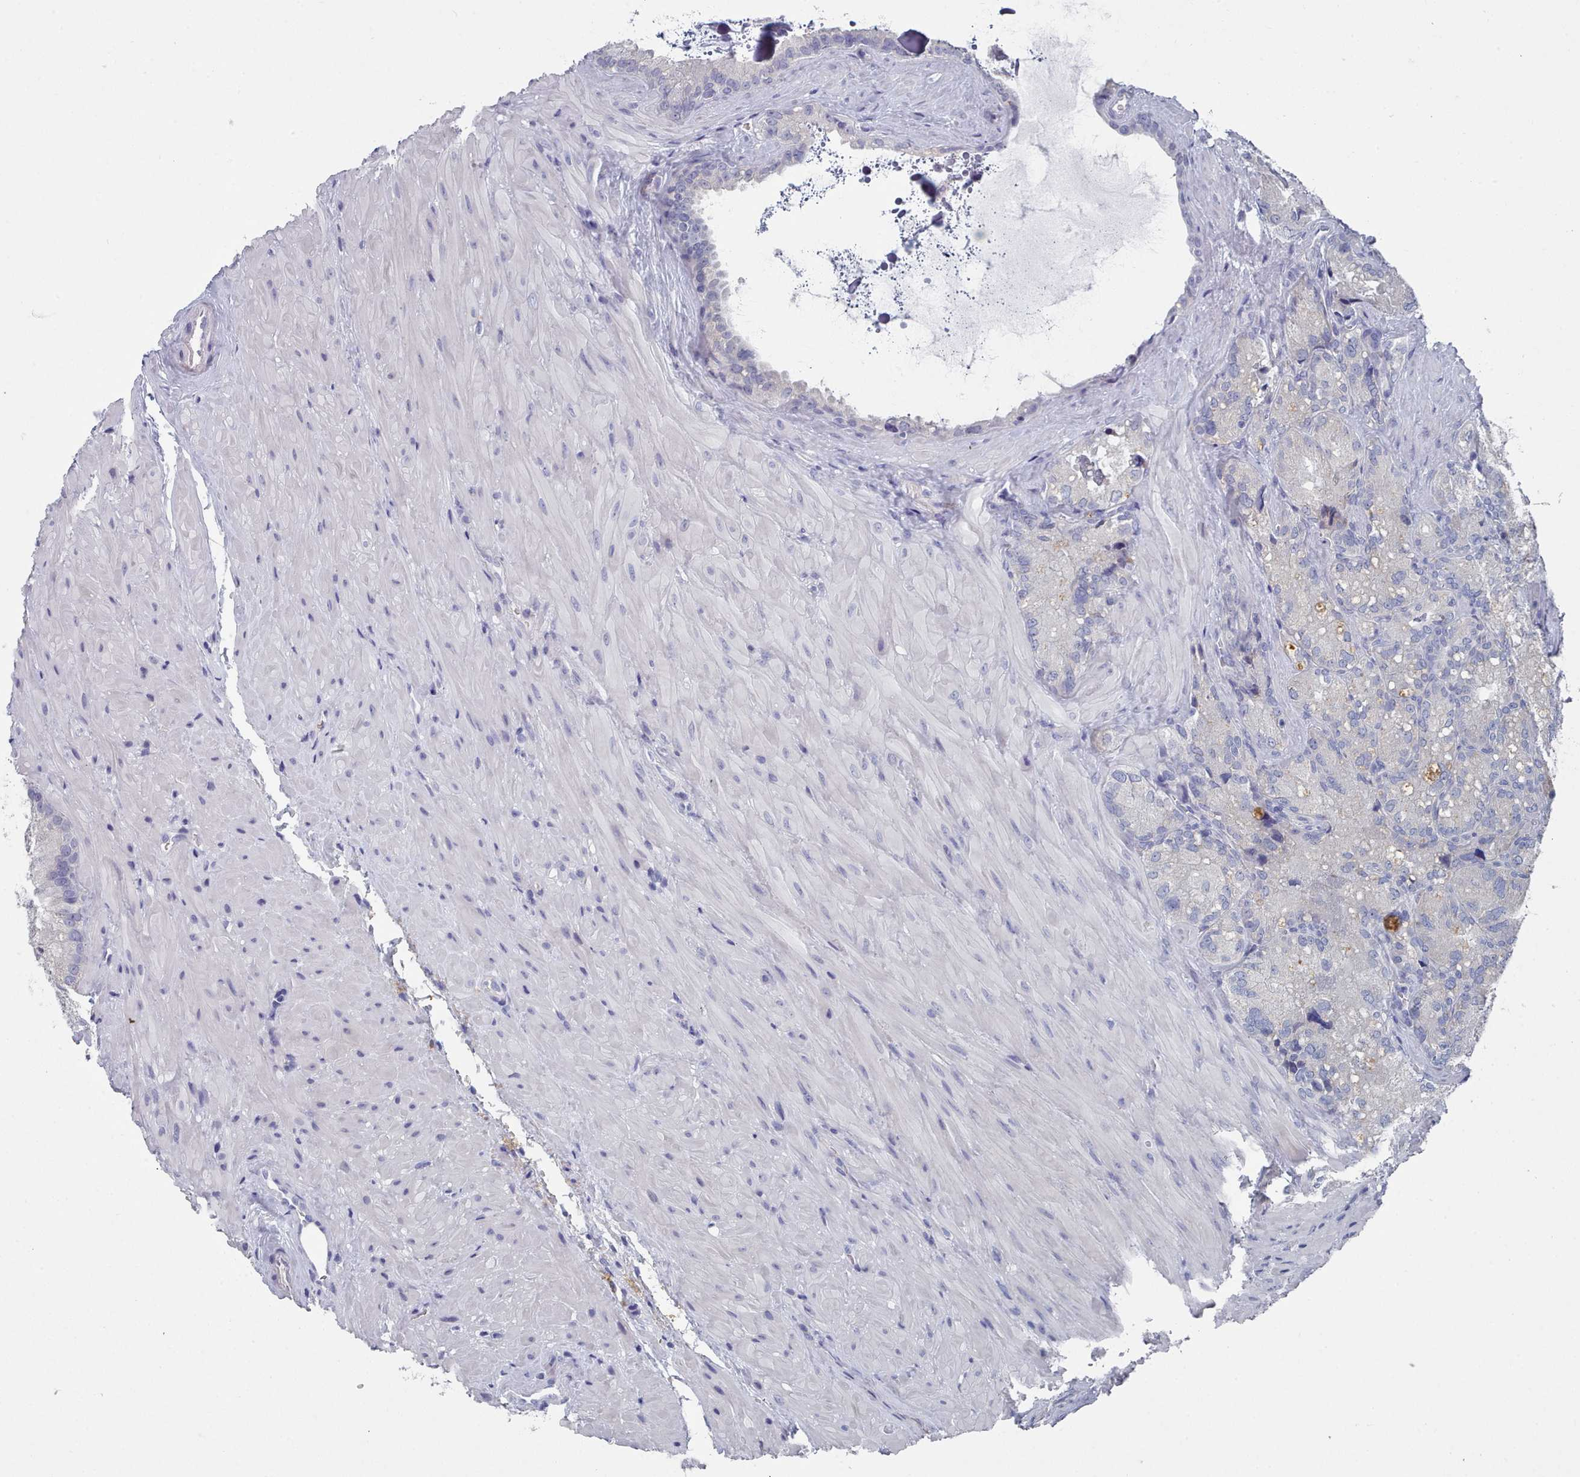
{"staining": {"intensity": "negative", "quantity": "none", "location": "none"}, "tissue": "seminal vesicle", "cell_type": "Glandular cells", "image_type": "normal", "snomed": [{"axis": "morphology", "description": "Normal tissue, NOS"}, {"axis": "topography", "description": "Seminal veicle"}], "caption": "A high-resolution image shows IHC staining of benign seminal vesicle, which reveals no significant expression in glandular cells.", "gene": "ACAD11", "patient": {"sex": "male", "age": 62}}